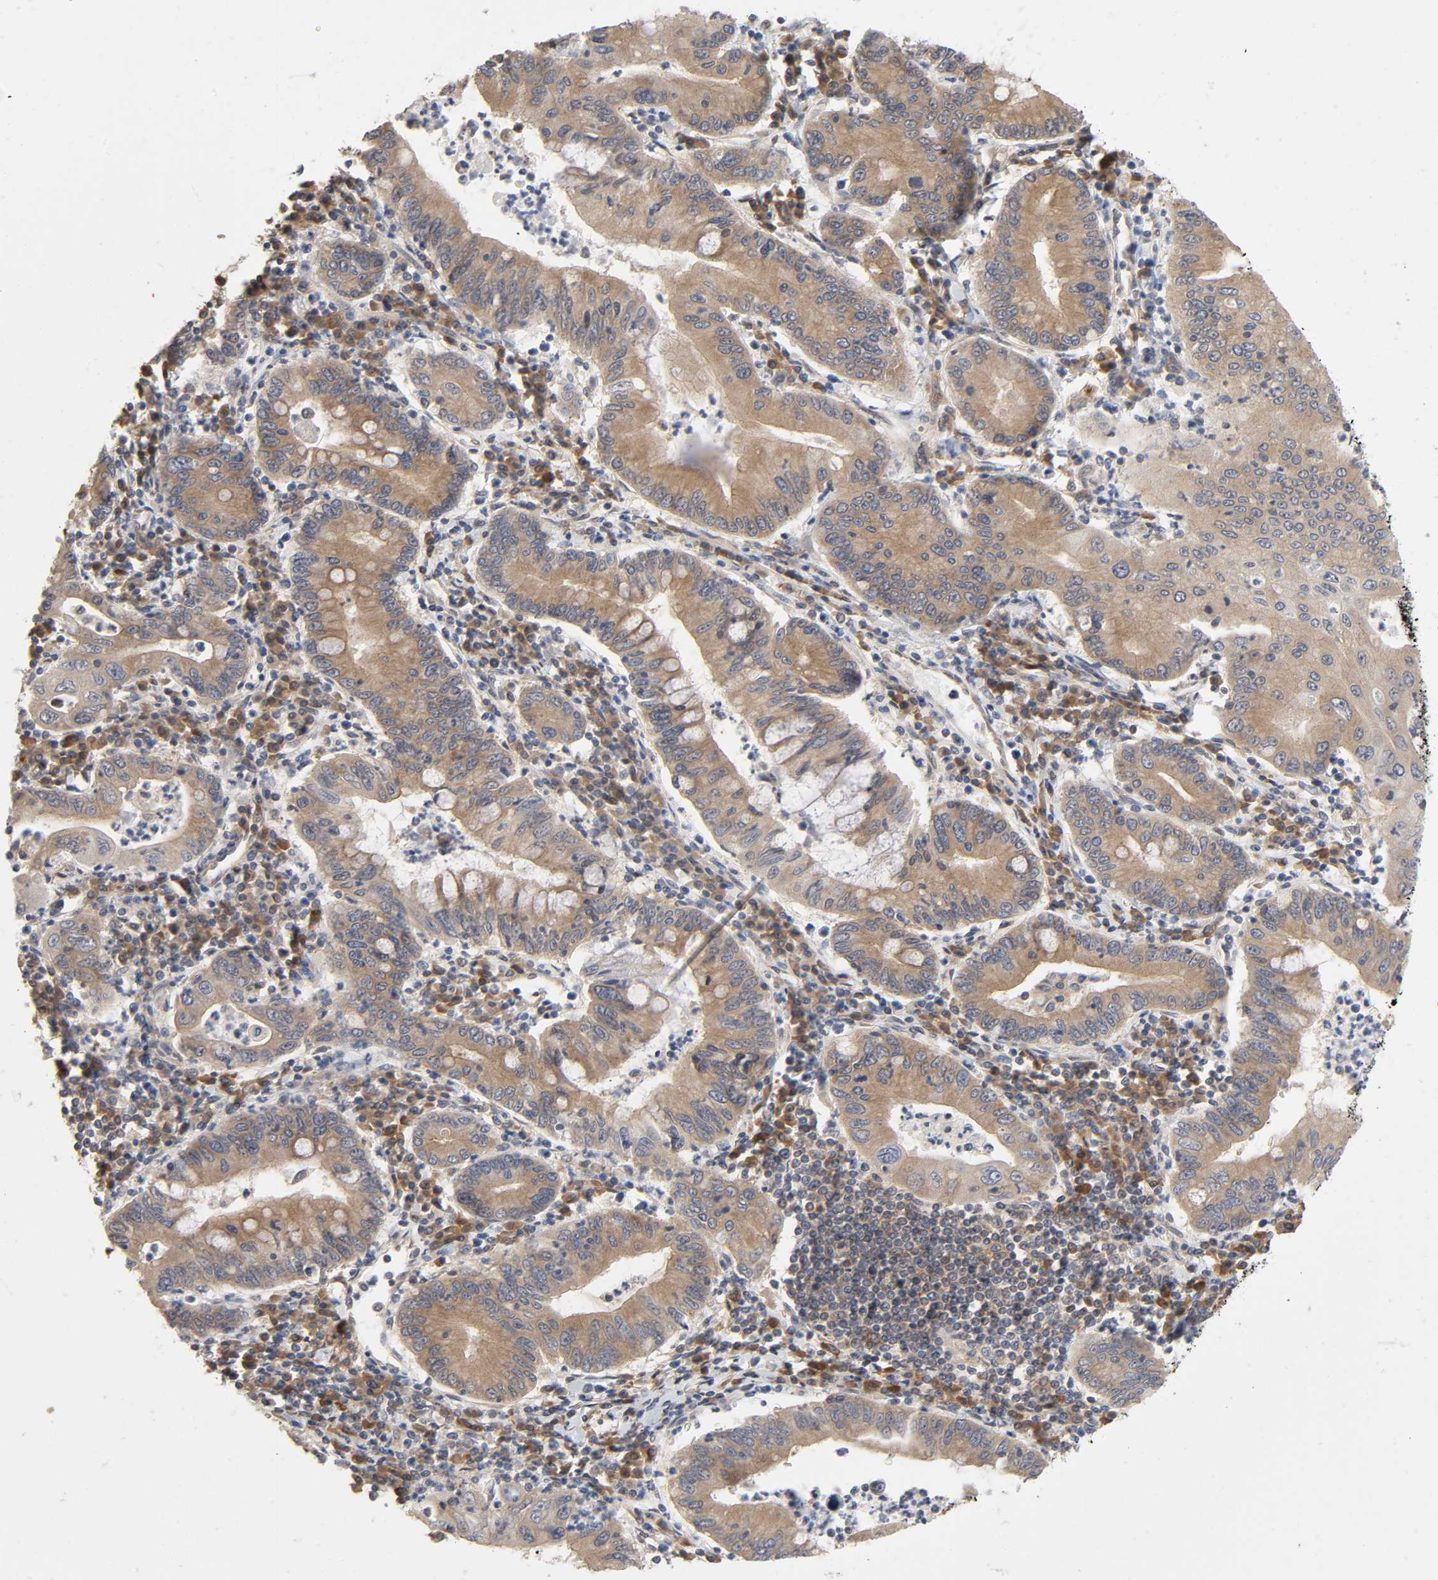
{"staining": {"intensity": "moderate", "quantity": ">75%", "location": "cytoplasmic/membranous"}, "tissue": "stomach cancer", "cell_type": "Tumor cells", "image_type": "cancer", "snomed": [{"axis": "morphology", "description": "Normal tissue, NOS"}, {"axis": "morphology", "description": "Adenocarcinoma, NOS"}, {"axis": "topography", "description": "Esophagus"}, {"axis": "topography", "description": "Stomach, upper"}, {"axis": "topography", "description": "Peripheral nerve tissue"}], "caption": "A high-resolution histopathology image shows immunohistochemistry staining of stomach cancer (adenocarcinoma), which demonstrates moderate cytoplasmic/membranous positivity in approximately >75% of tumor cells. The staining is performed using DAB brown chromogen to label protein expression. The nuclei are counter-stained blue using hematoxylin.", "gene": "SCHIP1", "patient": {"sex": "male", "age": 62}}